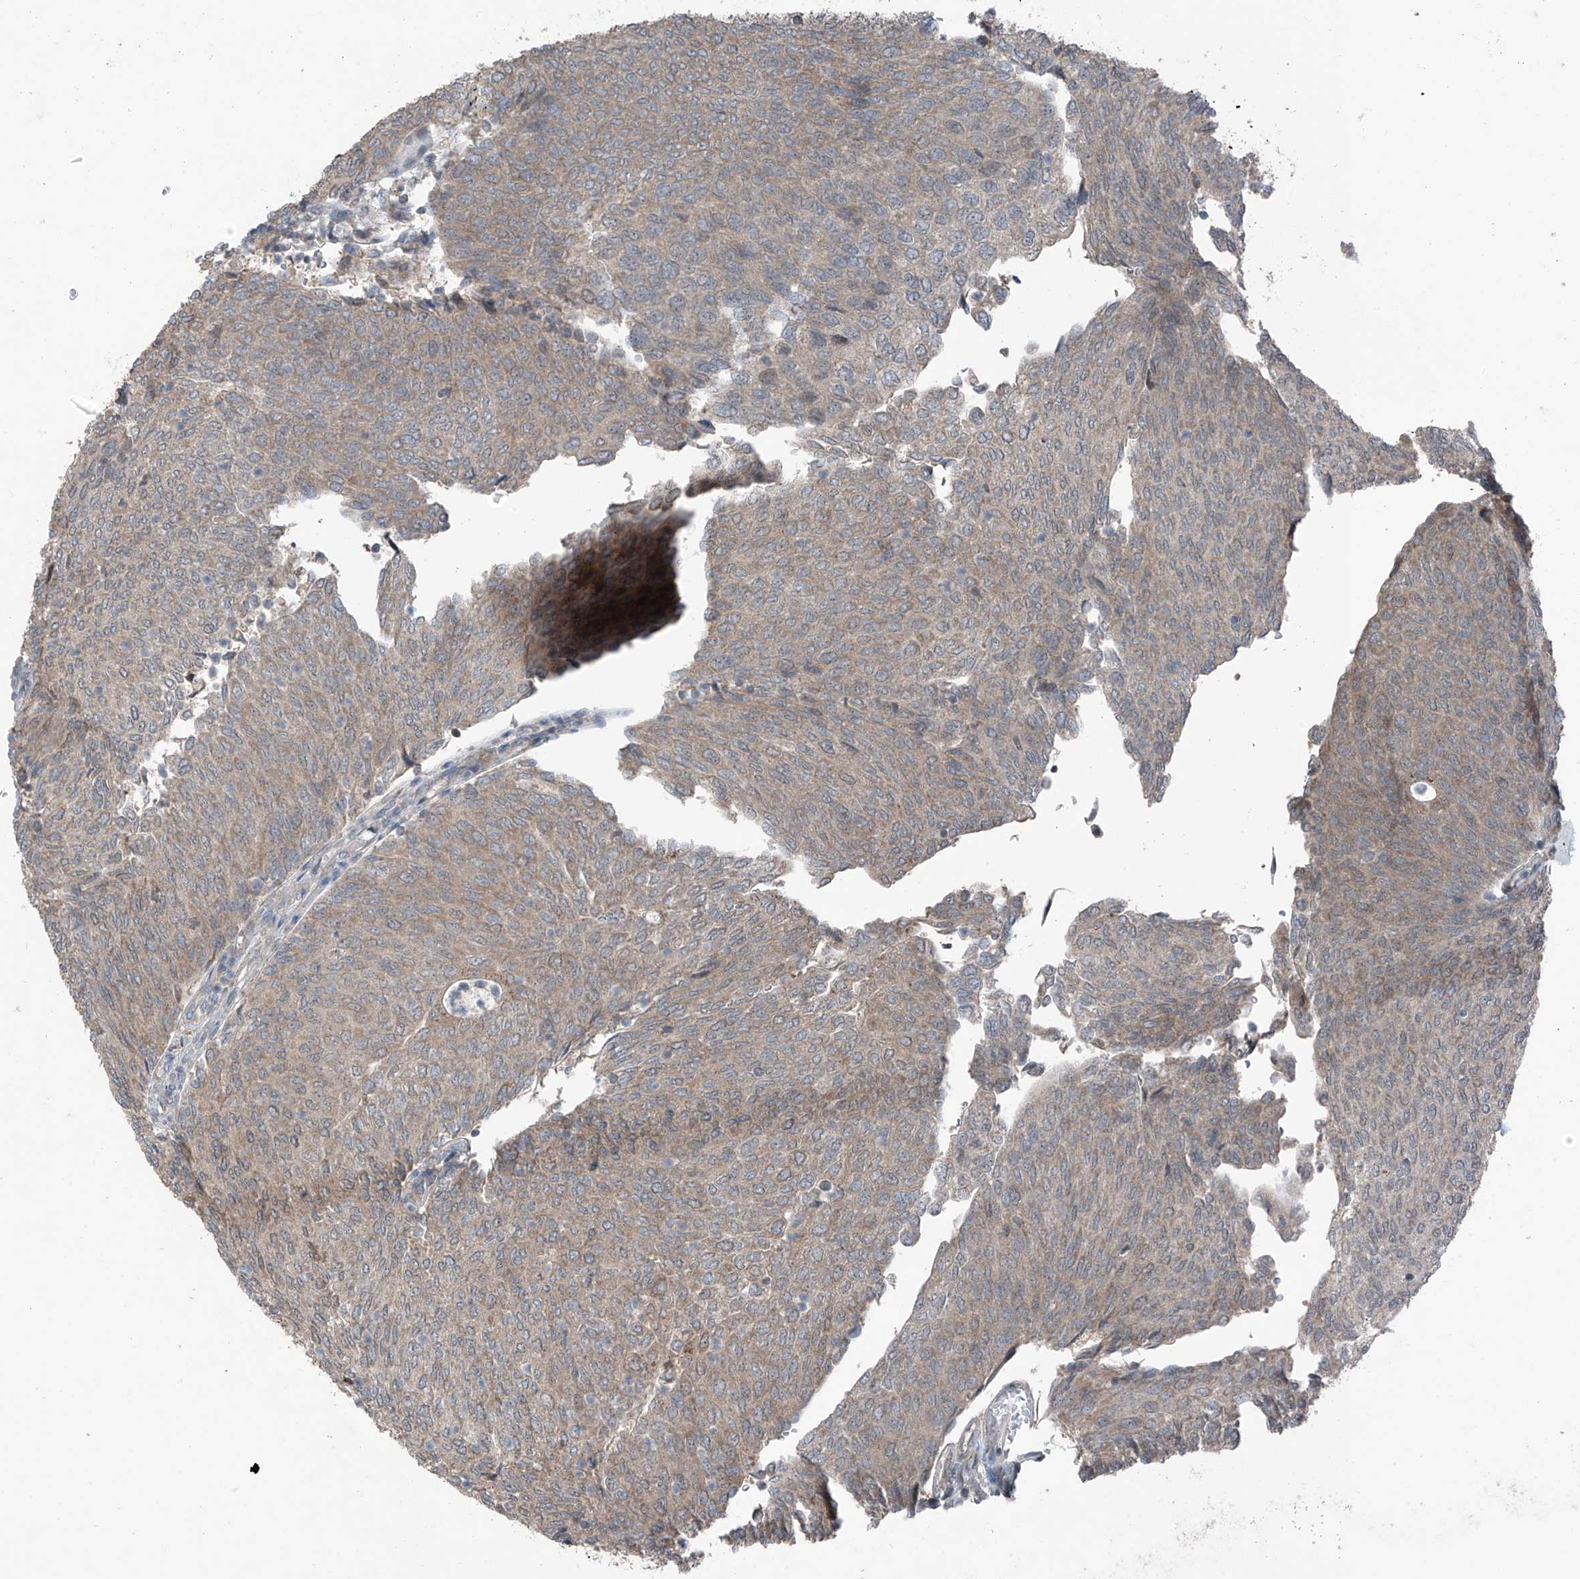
{"staining": {"intensity": "weak", "quantity": "25%-75%", "location": "cytoplasmic/membranous"}, "tissue": "urothelial cancer", "cell_type": "Tumor cells", "image_type": "cancer", "snomed": [{"axis": "morphology", "description": "Urothelial carcinoma, Low grade"}, {"axis": "topography", "description": "Urinary bladder"}], "caption": "Immunohistochemical staining of human urothelial carcinoma (low-grade) exhibits low levels of weak cytoplasmic/membranous staining in approximately 25%-75% of tumor cells. (DAB (3,3'-diaminobenzidine) IHC with brightfield microscopy, high magnification).", "gene": "TXNDC9", "patient": {"sex": "female", "age": 79}}